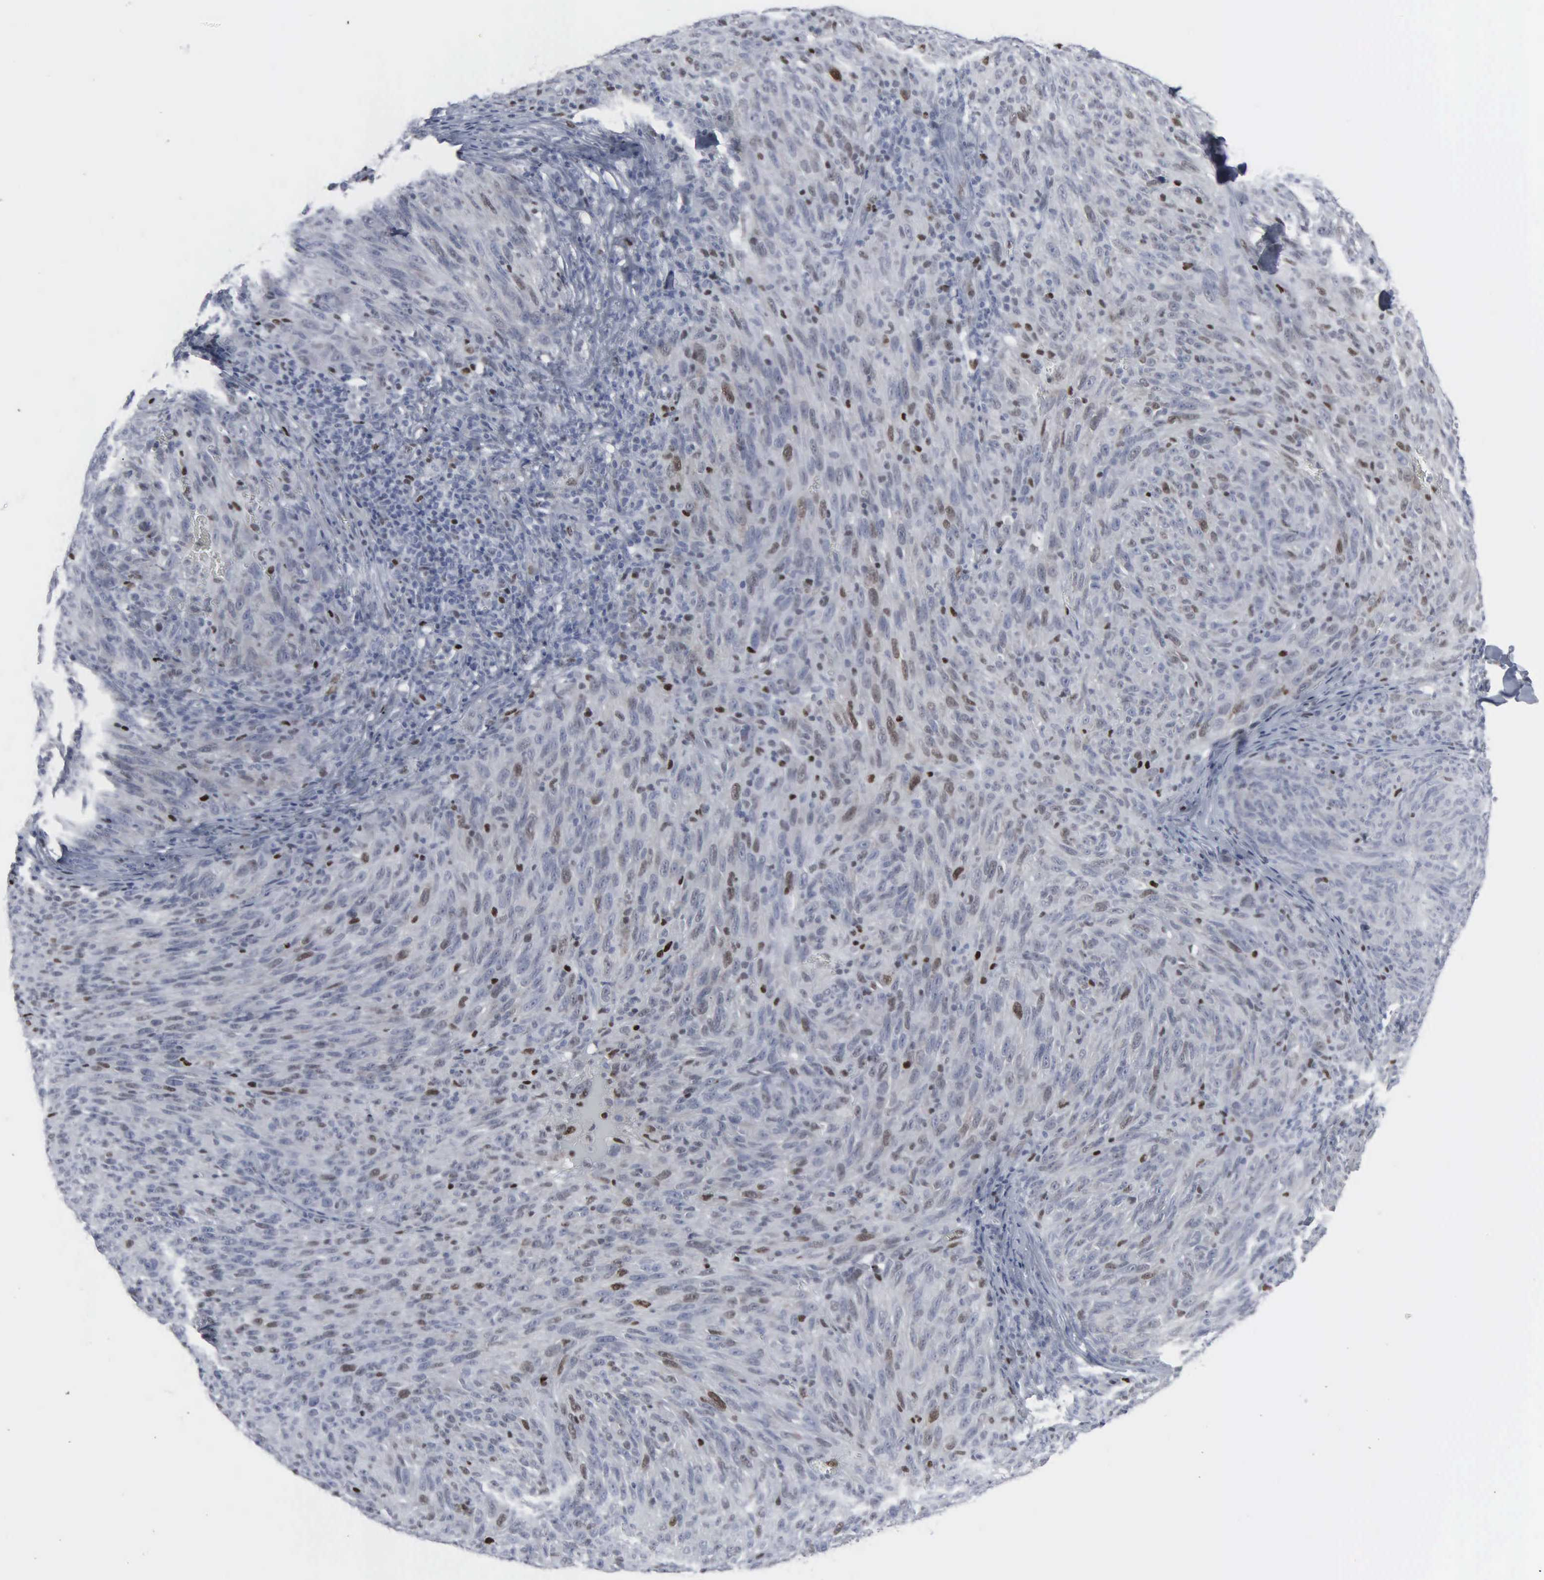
{"staining": {"intensity": "moderate", "quantity": "<25%", "location": "nuclear"}, "tissue": "melanoma", "cell_type": "Tumor cells", "image_type": "cancer", "snomed": [{"axis": "morphology", "description": "Malignant melanoma, NOS"}, {"axis": "topography", "description": "Skin"}], "caption": "Protein analysis of melanoma tissue shows moderate nuclear staining in about <25% of tumor cells. The staining is performed using DAB brown chromogen to label protein expression. The nuclei are counter-stained blue using hematoxylin.", "gene": "CCND3", "patient": {"sex": "male", "age": 76}}